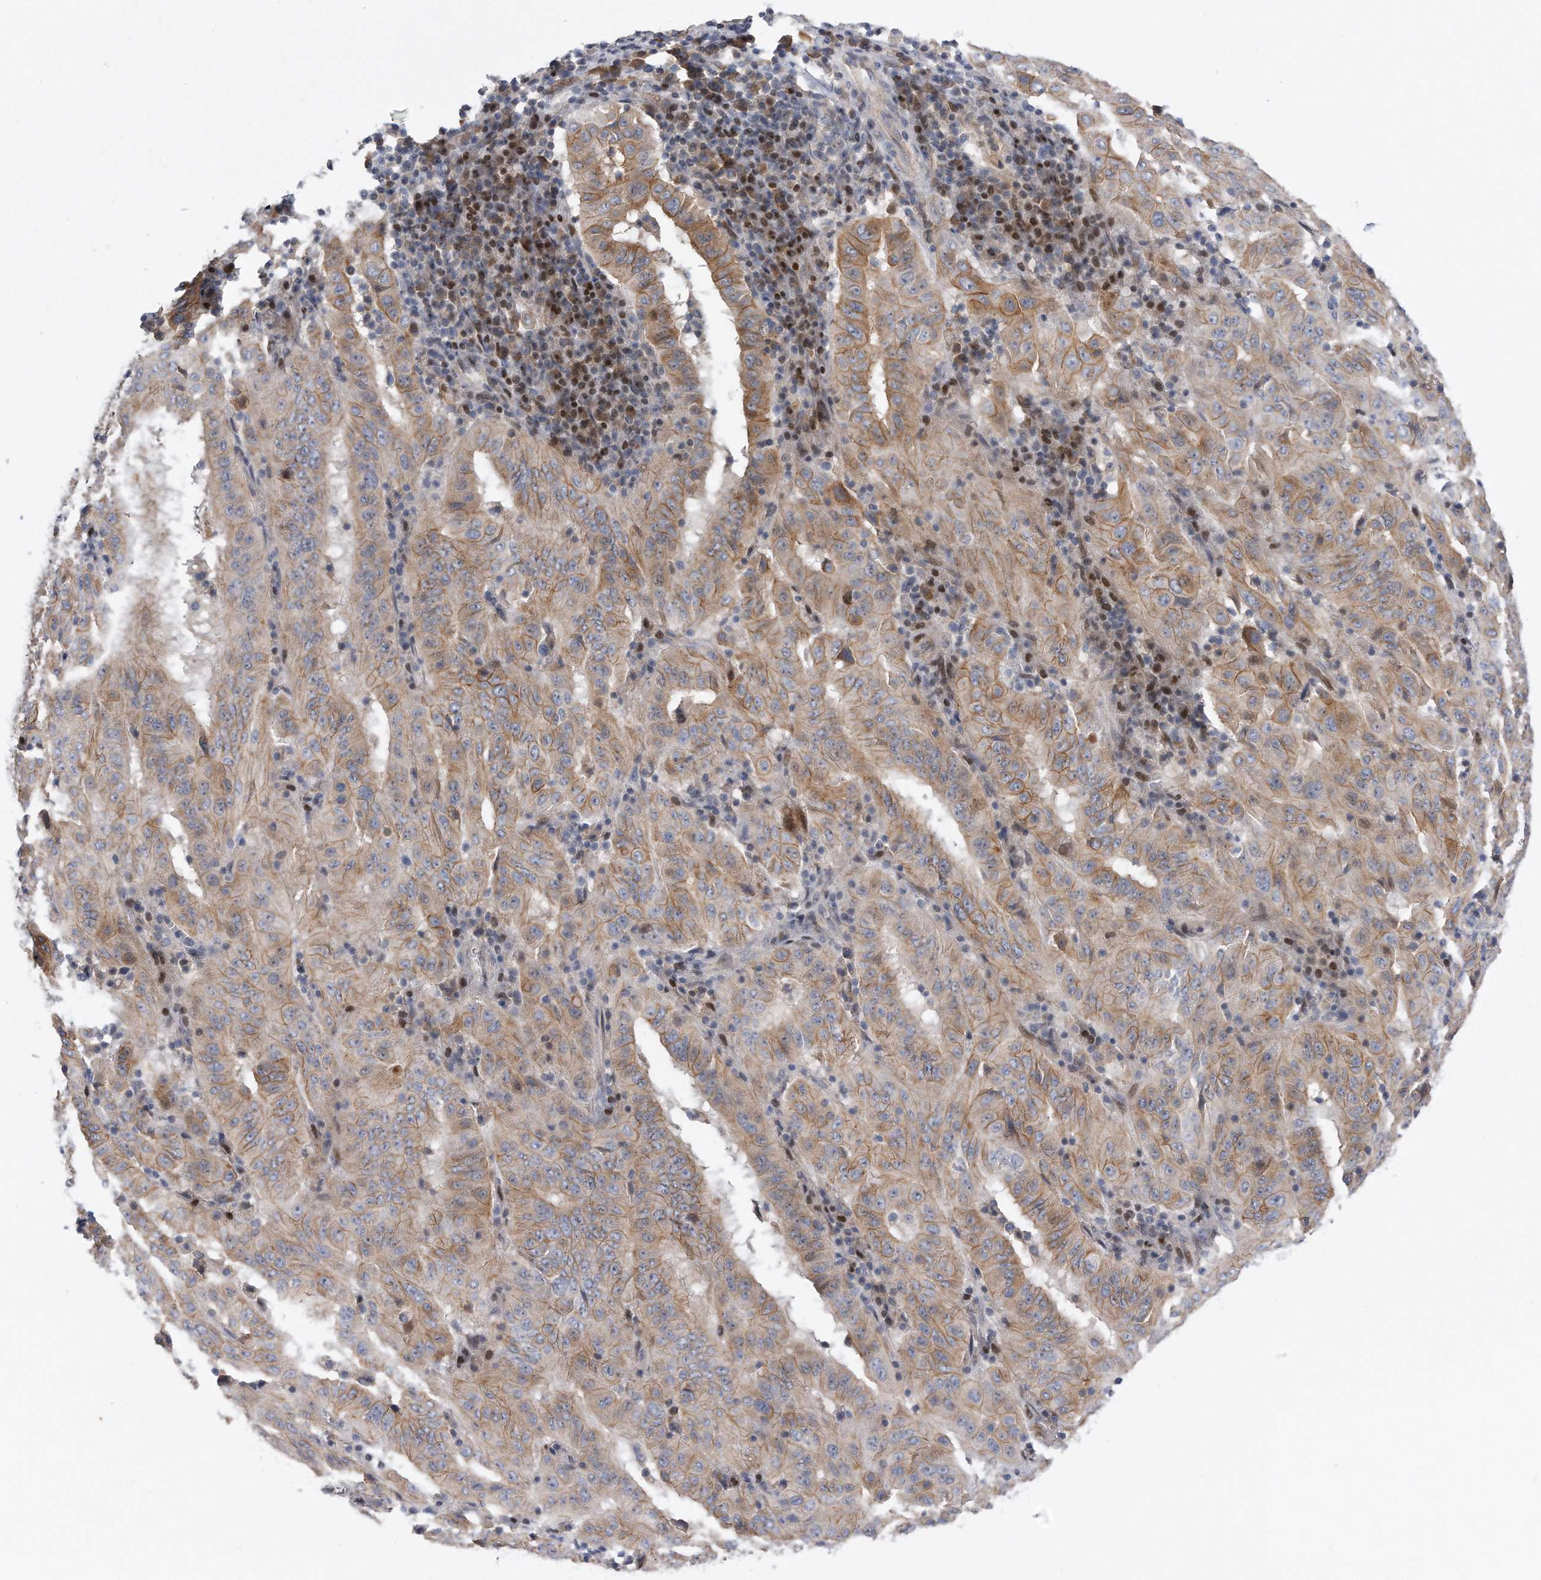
{"staining": {"intensity": "moderate", "quantity": ">75%", "location": "cytoplasmic/membranous"}, "tissue": "pancreatic cancer", "cell_type": "Tumor cells", "image_type": "cancer", "snomed": [{"axis": "morphology", "description": "Adenocarcinoma, NOS"}, {"axis": "topography", "description": "Pancreas"}], "caption": "Pancreatic cancer (adenocarcinoma) stained for a protein exhibits moderate cytoplasmic/membranous positivity in tumor cells.", "gene": "CDH12", "patient": {"sex": "male", "age": 63}}